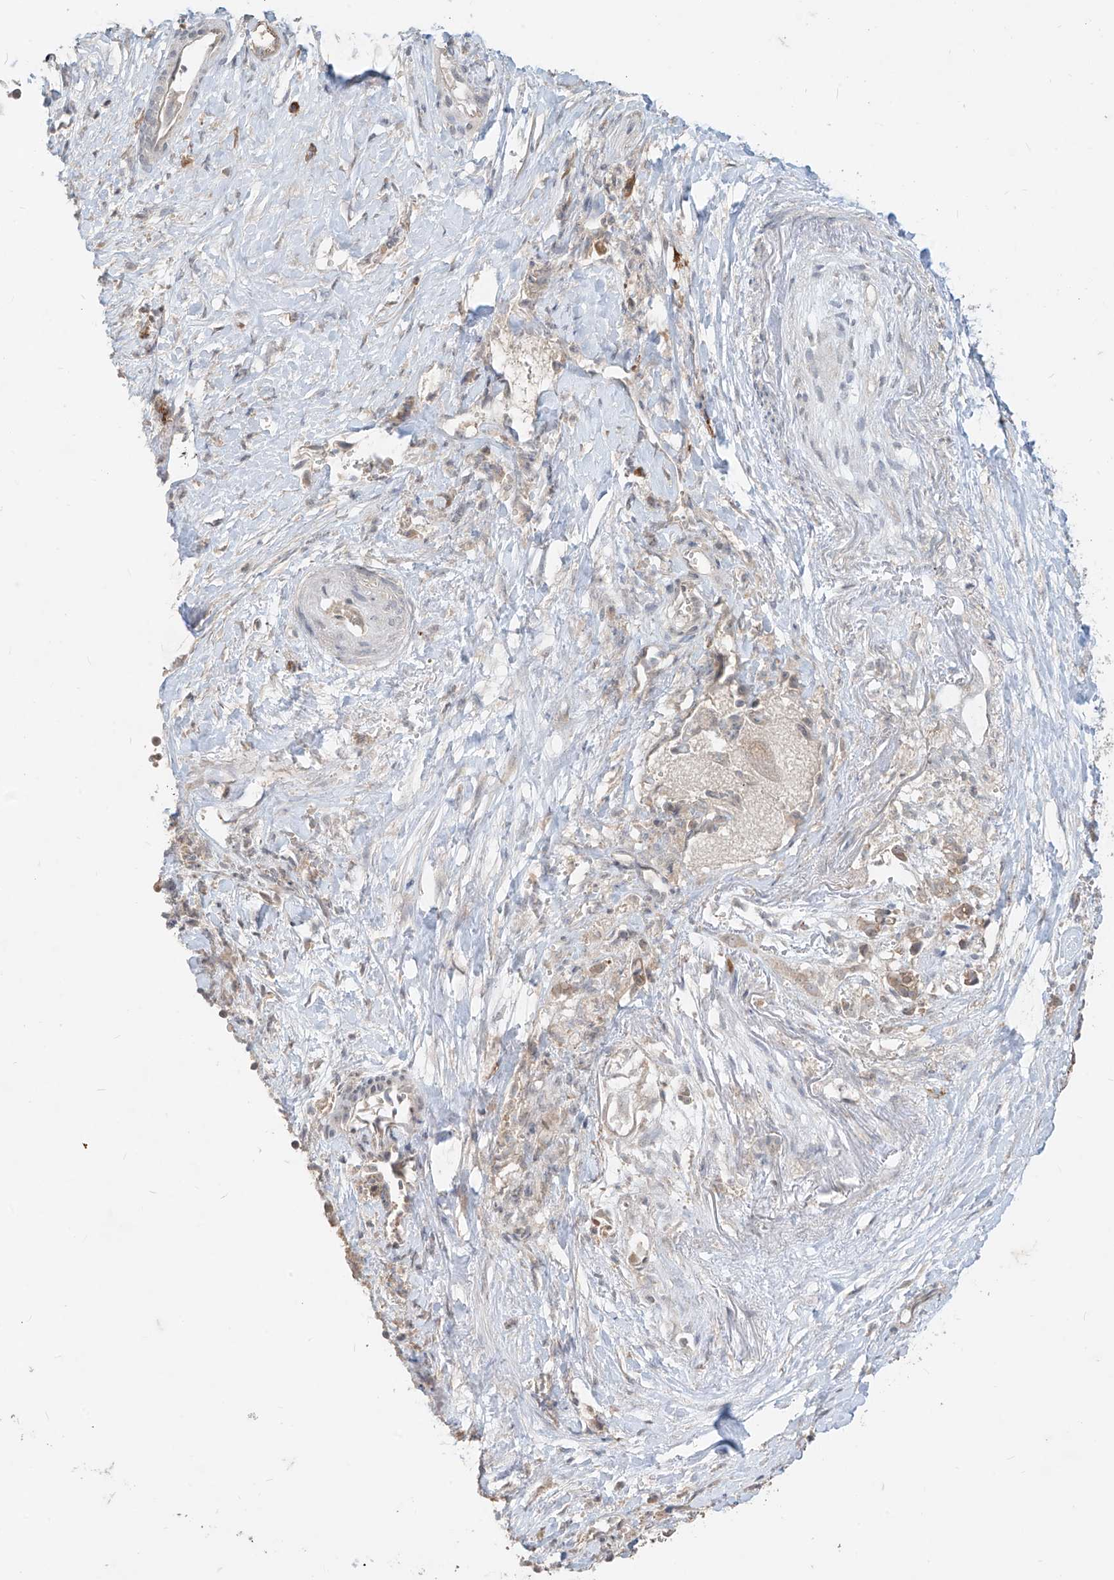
{"staining": {"intensity": "weak", "quantity": "25%-75%", "location": "cytoplasmic/membranous"}, "tissue": "liver cancer", "cell_type": "Tumor cells", "image_type": "cancer", "snomed": [{"axis": "morphology", "description": "Cholangiocarcinoma"}, {"axis": "topography", "description": "Liver"}], "caption": "Immunohistochemical staining of liver cholangiocarcinoma demonstrates weak cytoplasmic/membranous protein expression in approximately 25%-75% of tumor cells.", "gene": "MTUS2", "patient": {"sex": "female", "age": 75}}